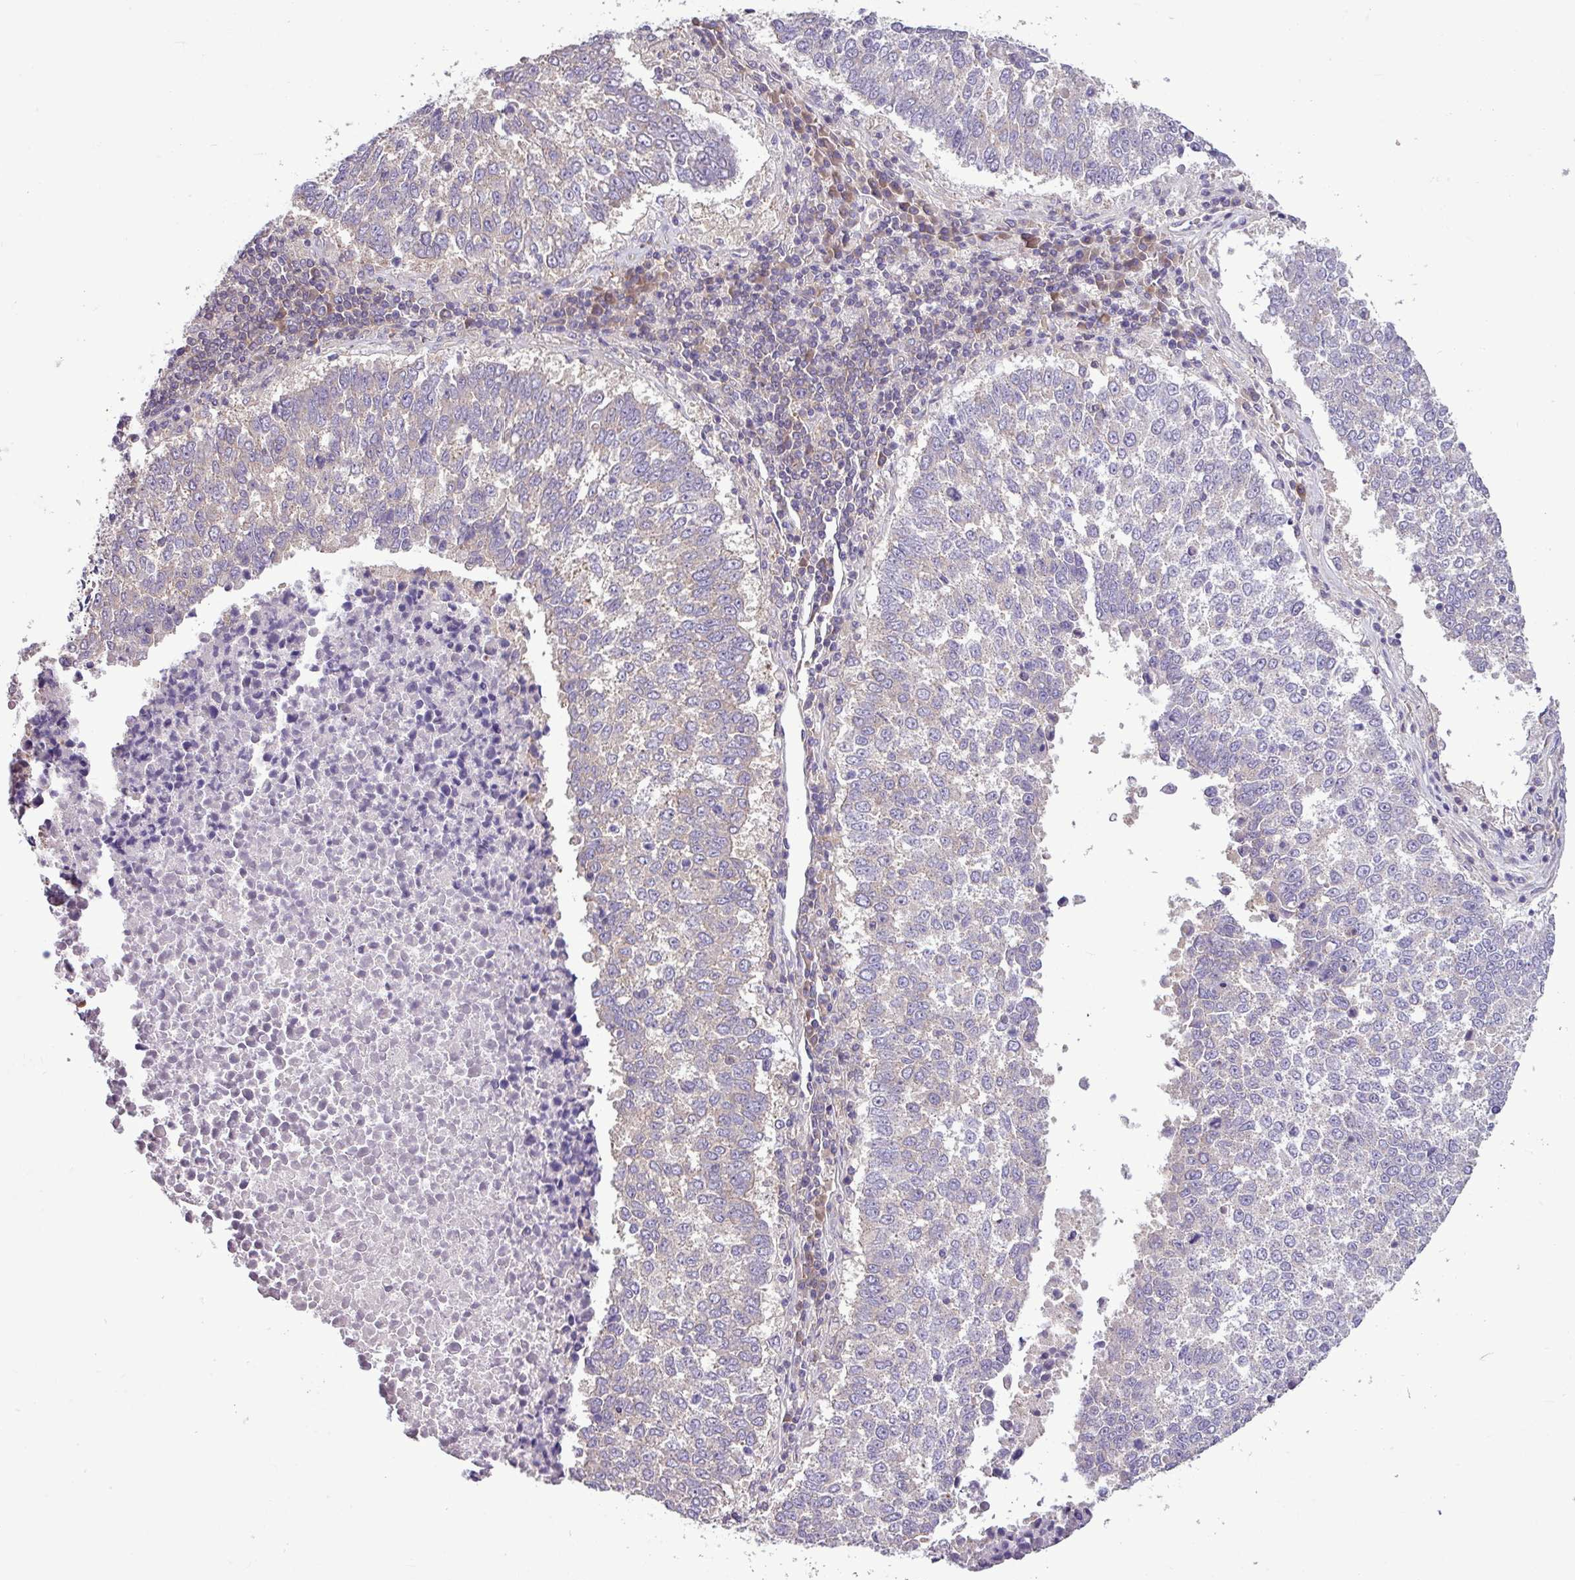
{"staining": {"intensity": "negative", "quantity": "none", "location": "none"}, "tissue": "lung cancer", "cell_type": "Tumor cells", "image_type": "cancer", "snomed": [{"axis": "morphology", "description": "Squamous cell carcinoma, NOS"}, {"axis": "topography", "description": "Lung"}], "caption": "Tumor cells show no significant positivity in squamous cell carcinoma (lung).", "gene": "MROH2A", "patient": {"sex": "male", "age": 73}}